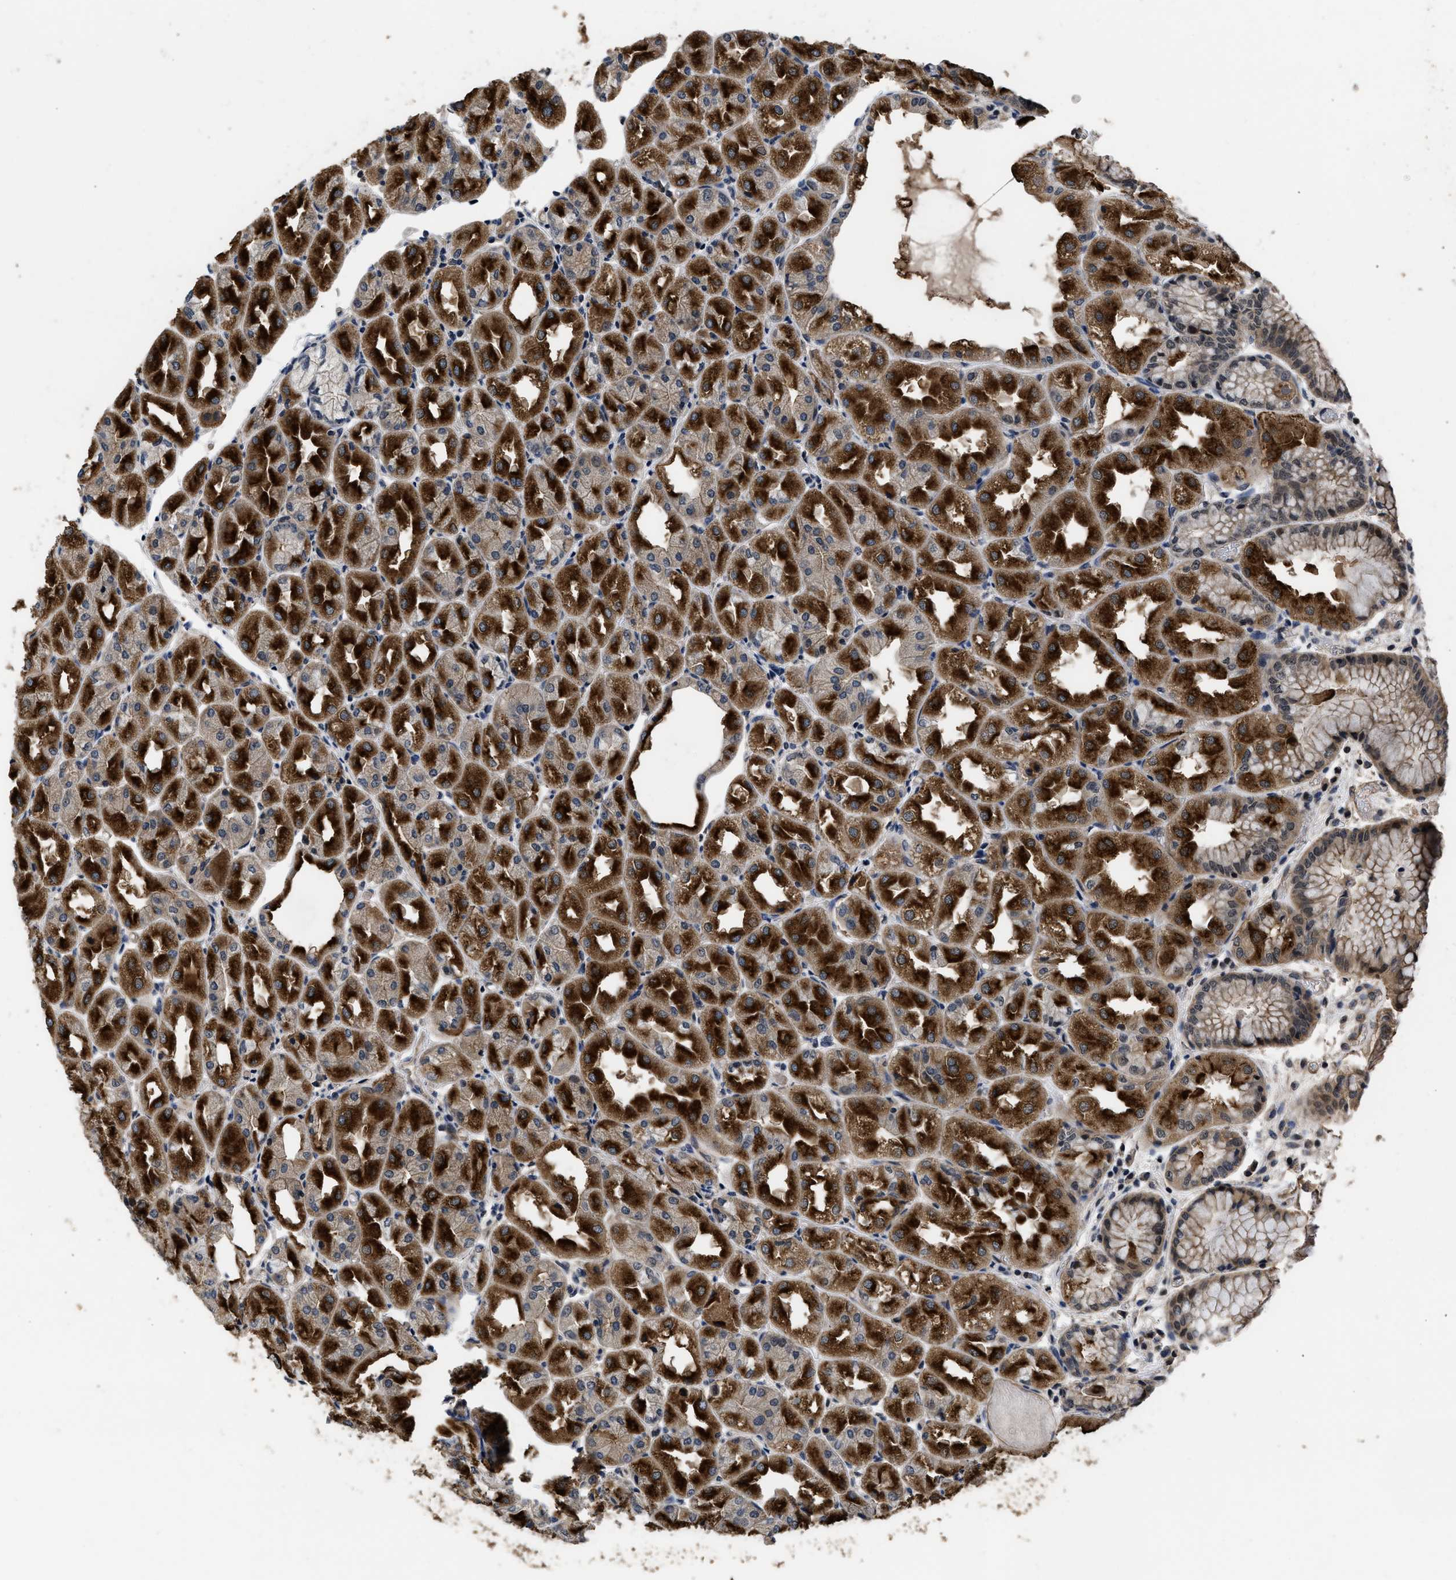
{"staining": {"intensity": "strong", "quantity": "25%-75%", "location": "cytoplasmic/membranous"}, "tissue": "stomach", "cell_type": "Glandular cells", "image_type": "normal", "snomed": [{"axis": "morphology", "description": "Normal tissue, NOS"}, {"axis": "topography", "description": "Stomach, upper"}], "caption": "IHC staining of normal stomach, which displays high levels of strong cytoplasmic/membranous positivity in about 25%-75% of glandular cells indicating strong cytoplasmic/membranous protein positivity. The staining was performed using DAB (brown) for protein detection and nuclei were counterstained in hematoxylin (blue).", "gene": "DNAJC14", "patient": {"sex": "male", "age": 72}}